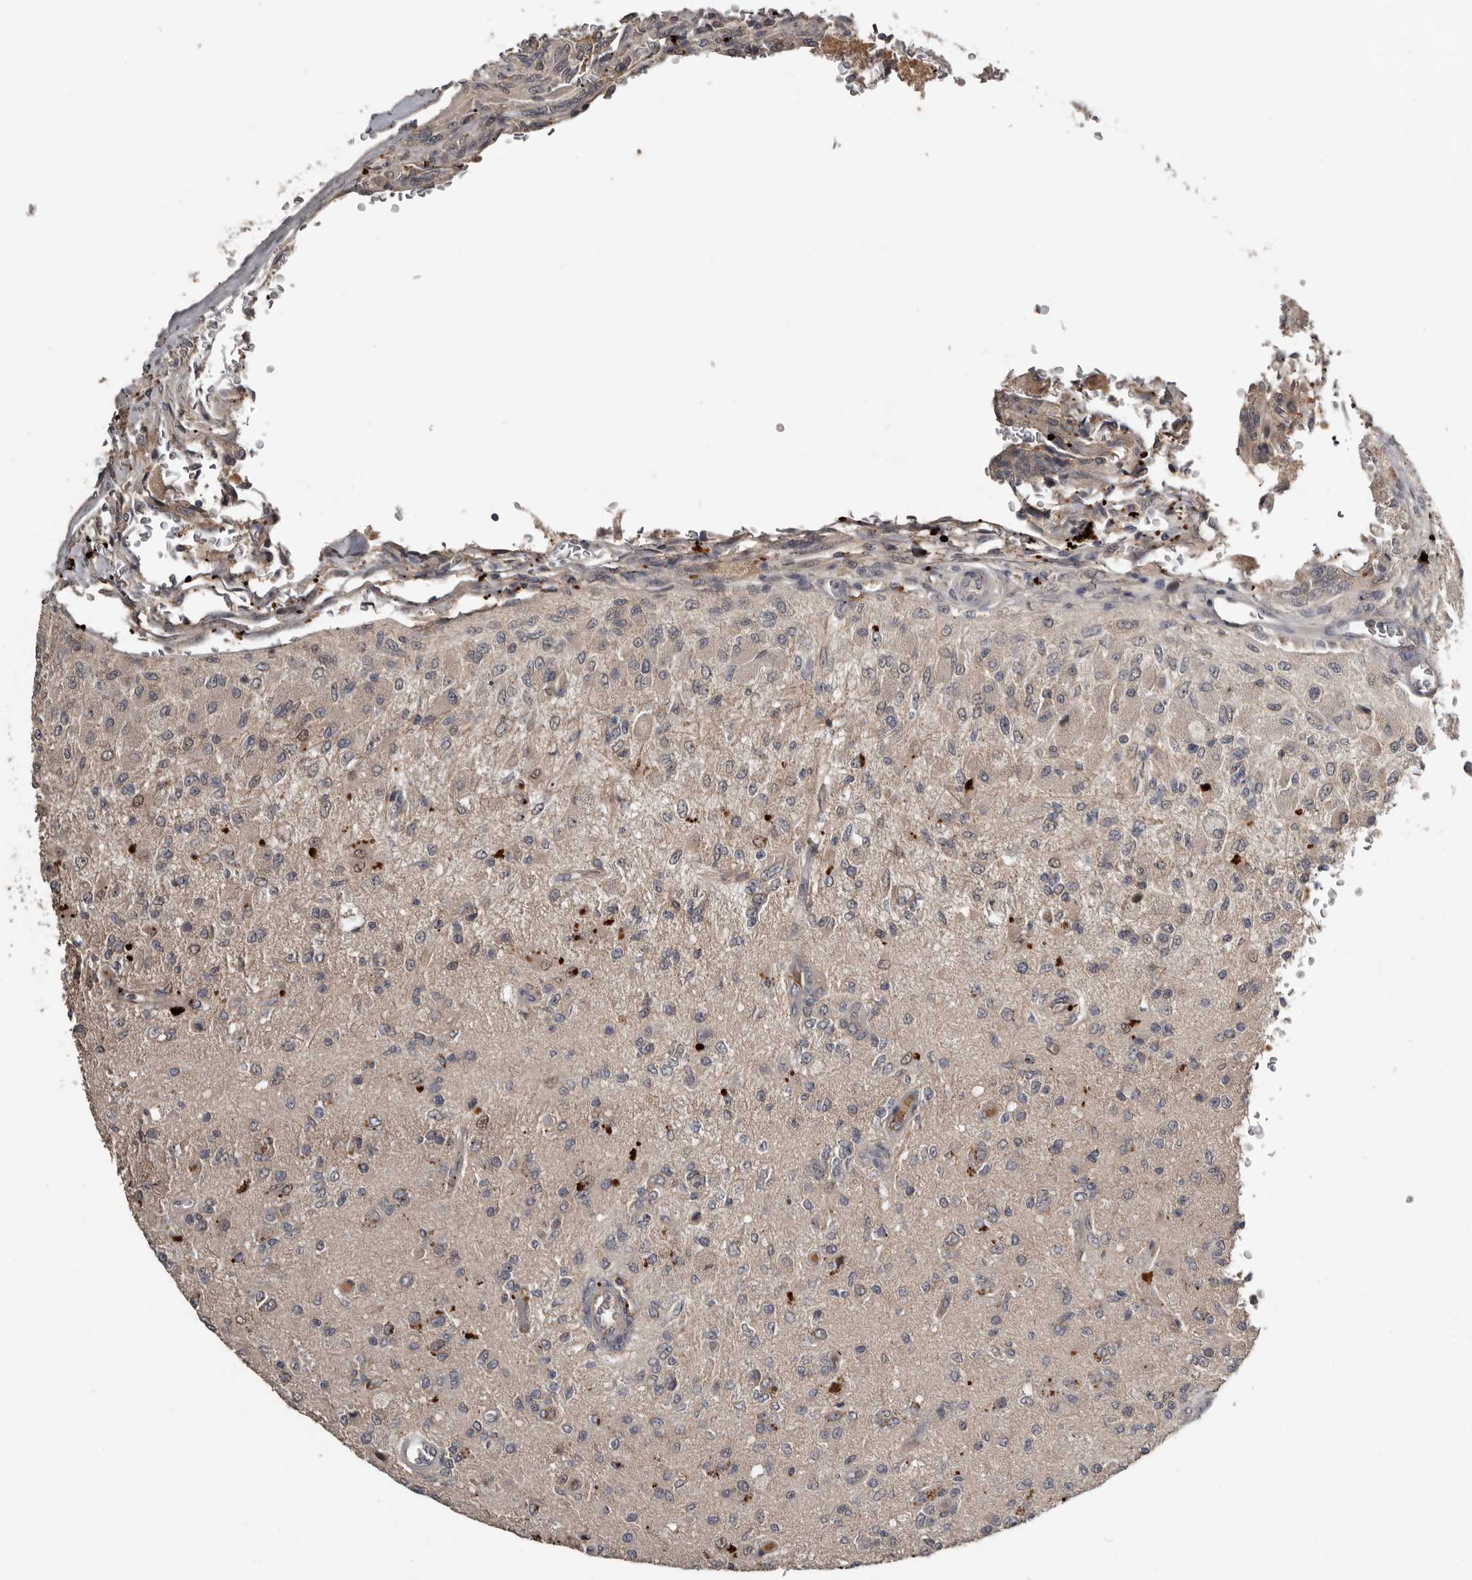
{"staining": {"intensity": "negative", "quantity": "none", "location": "none"}, "tissue": "glioma", "cell_type": "Tumor cells", "image_type": "cancer", "snomed": [{"axis": "morphology", "description": "Normal tissue, NOS"}, {"axis": "morphology", "description": "Glioma, malignant, High grade"}, {"axis": "topography", "description": "Cerebral cortex"}], "caption": "Malignant glioma (high-grade) was stained to show a protein in brown. There is no significant staining in tumor cells. (DAB (3,3'-diaminobenzidine) IHC with hematoxylin counter stain).", "gene": "NMUR1", "patient": {"sex": "male", "age": 77}}